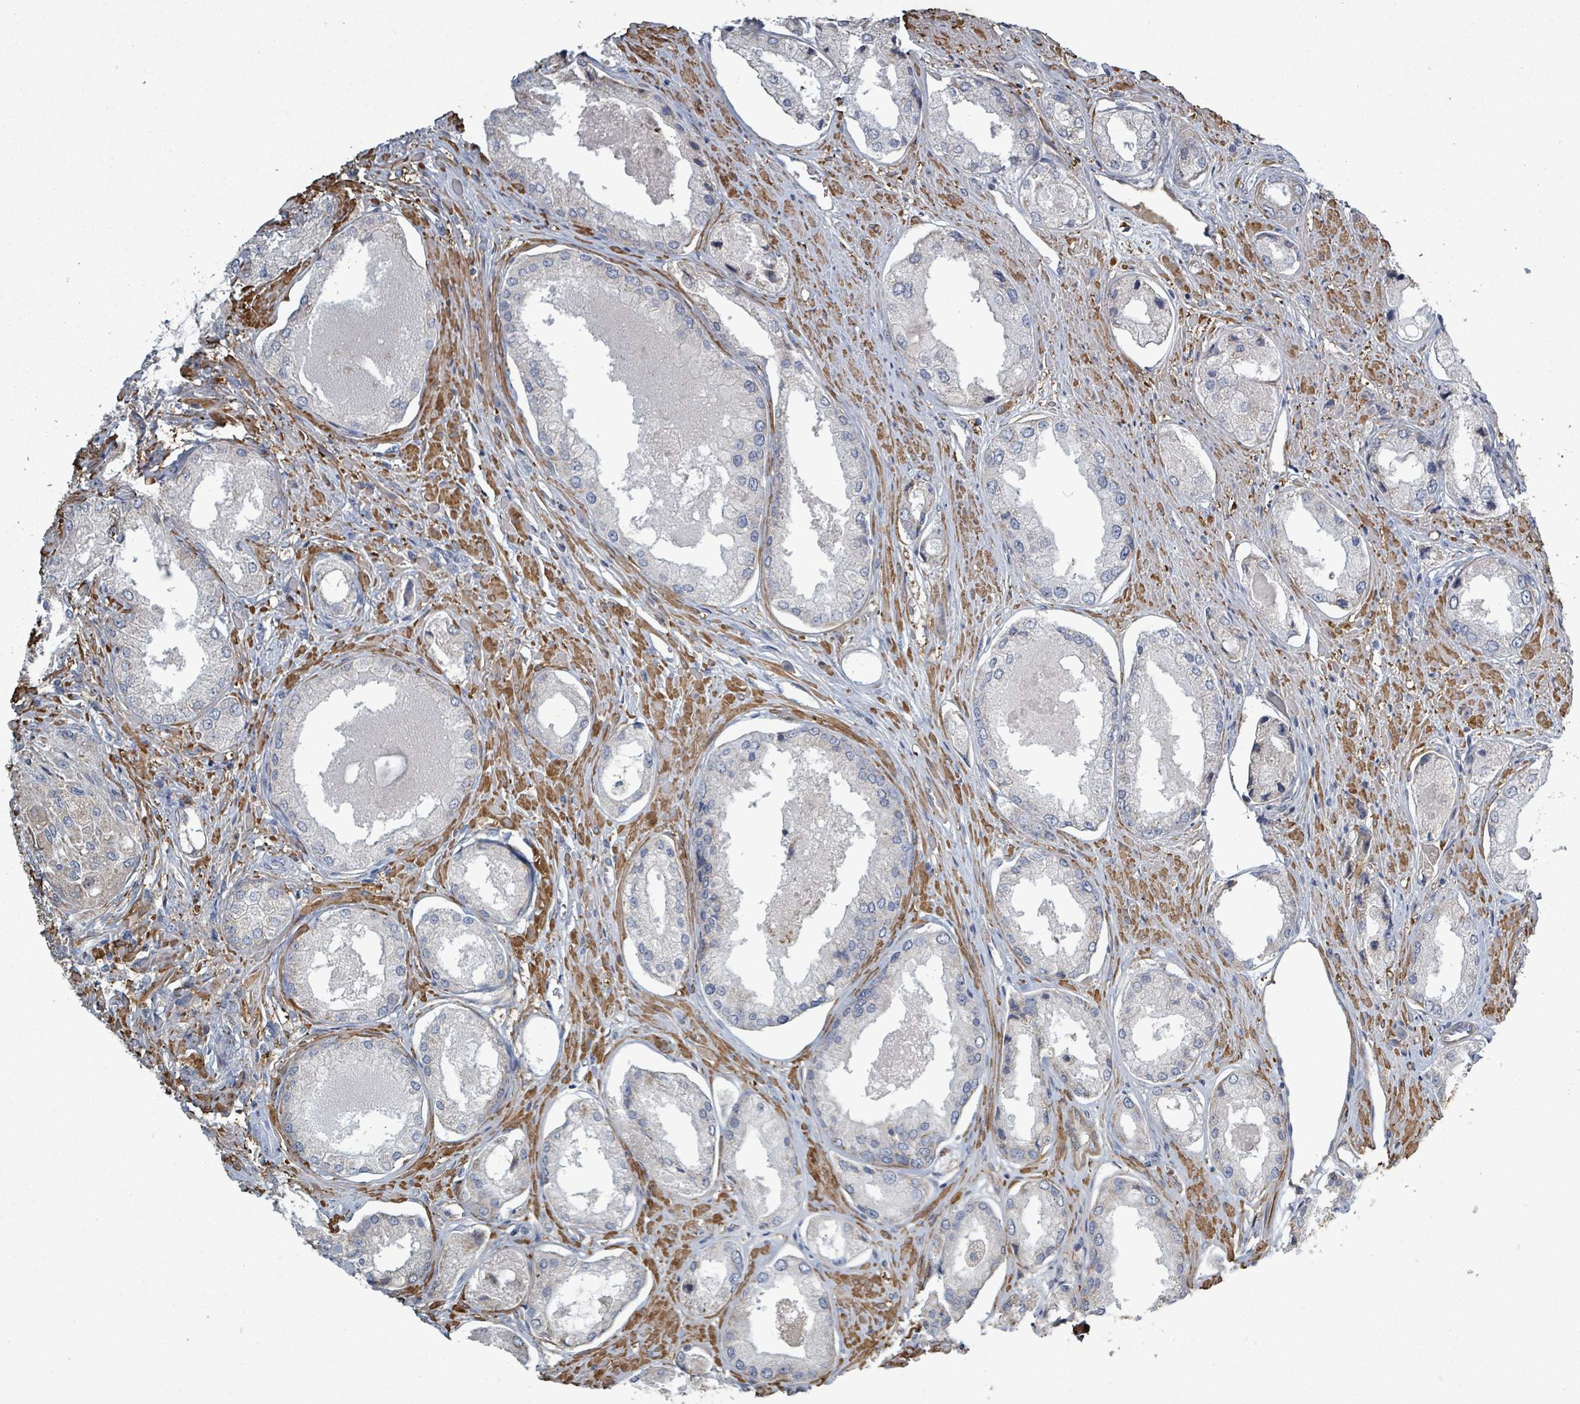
{"staining": {"intensity": "negative", "quantity": "none", "location": "none"}, "tissue": "prostate cancer", "cell_type": "Tumor cells", "image_type": "cancer", "snomed": [{"axis": "morphology", "description": "Adenocarcinoma, Low grade"}, {"axis": "topography", "description": "Prostate"}], "caption": "The micrograph demonstrates no significant positivity in tumor cells of prostate cancer (adenocarcinoma (low-grade)). (Stains: DAB (3,3'-diaminobenzidine) IHC with hematoxylin counter stain, Microscopy: brightfield microscopy at high magnification).", "gene": "ADCK1", "patient": {"sex": "male", "age": 68}}